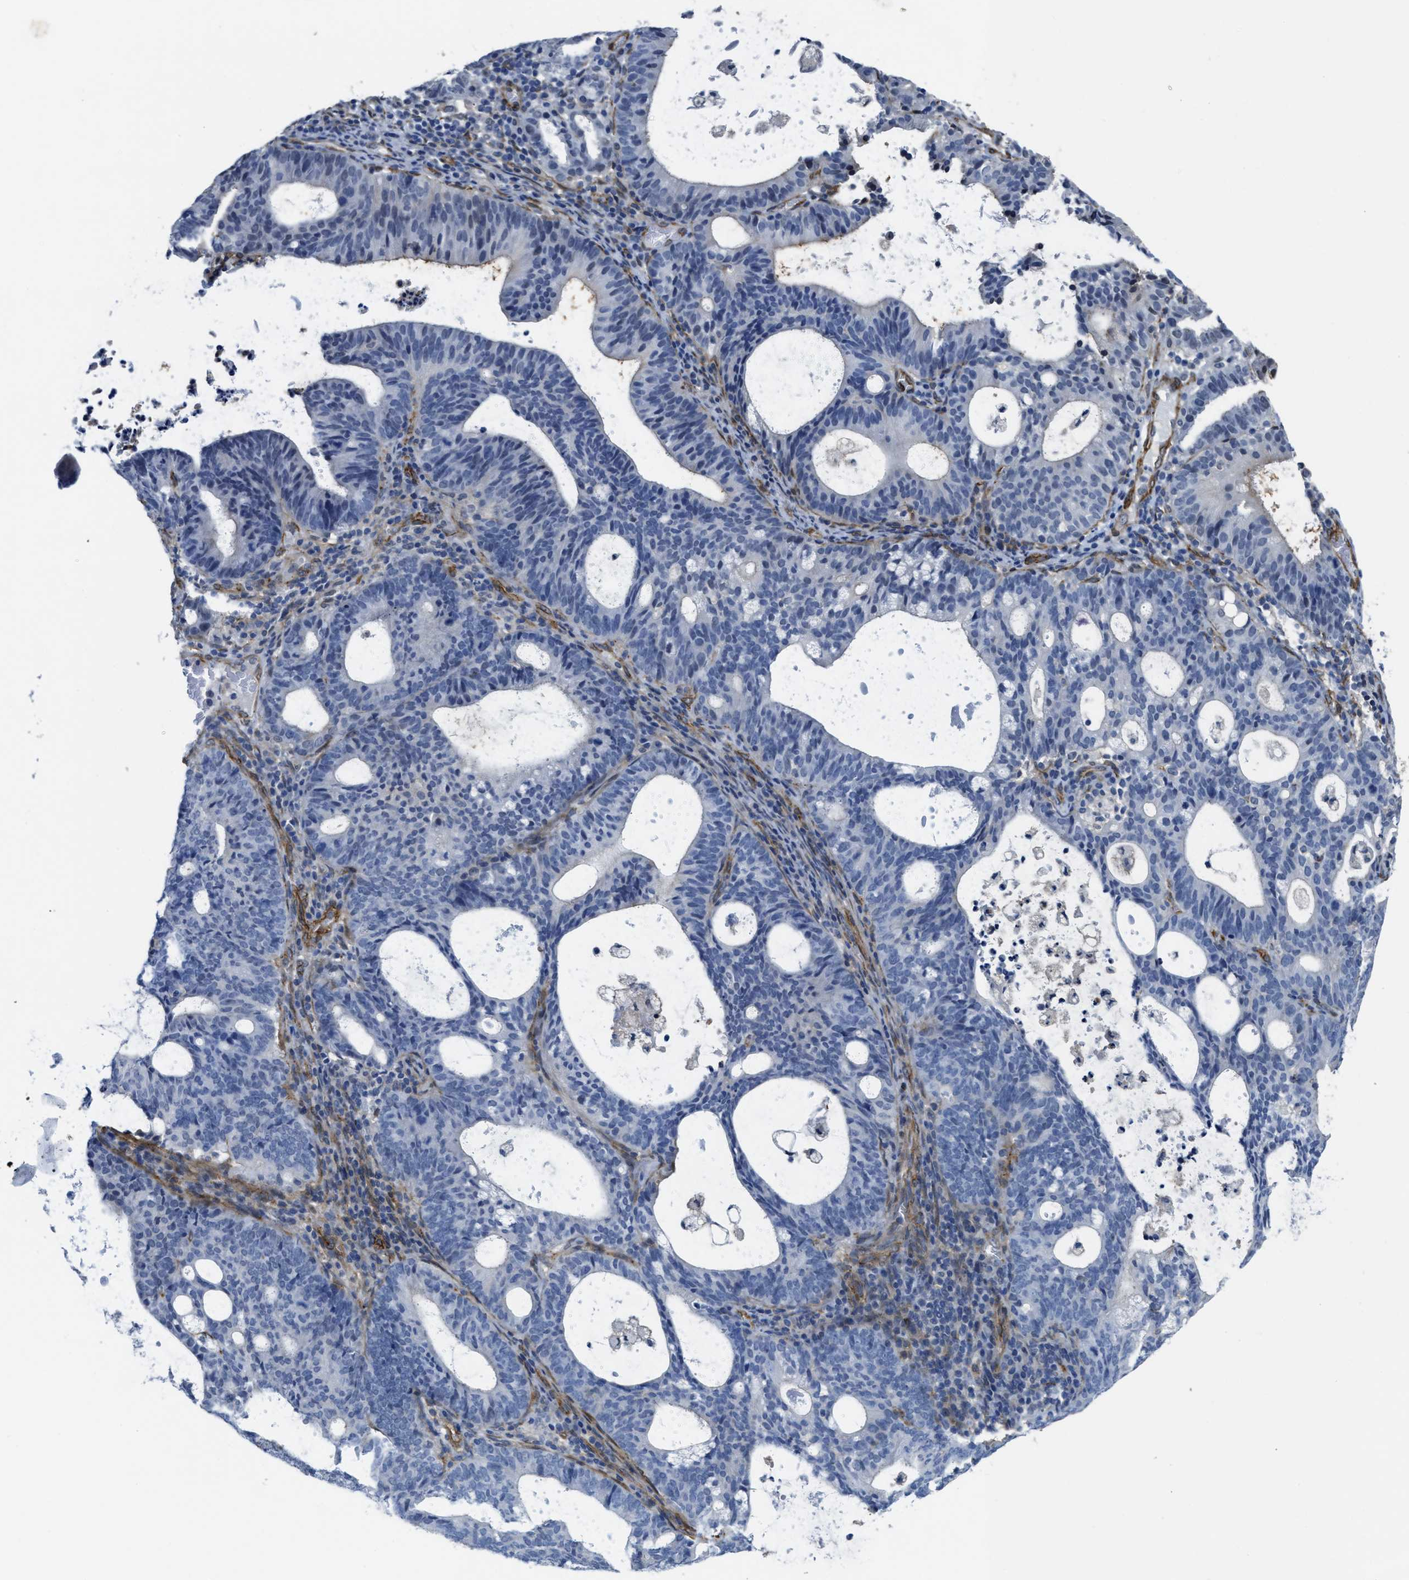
{"staining": {"intensity": "negative", "quantity": "none", "location": "none"}, "tissue": "endometrial cancer", "cell_type": "Tumor cells", "image_type": "cancer", "snomed": [{"axis": "morphology", "description": "Adenocarcinoma, NOS"}, {"axis": "topography", "description": "Uterus"}], "caption": "High magnification brightfield microscopy of endometrial adenocarcinoma stained with DAB (brown) and counterstained with hematoxylin (blue): tumor cells show no significant positivity.", "gene": "NAB1", "patient": {"sex": "female", "age": 83}}